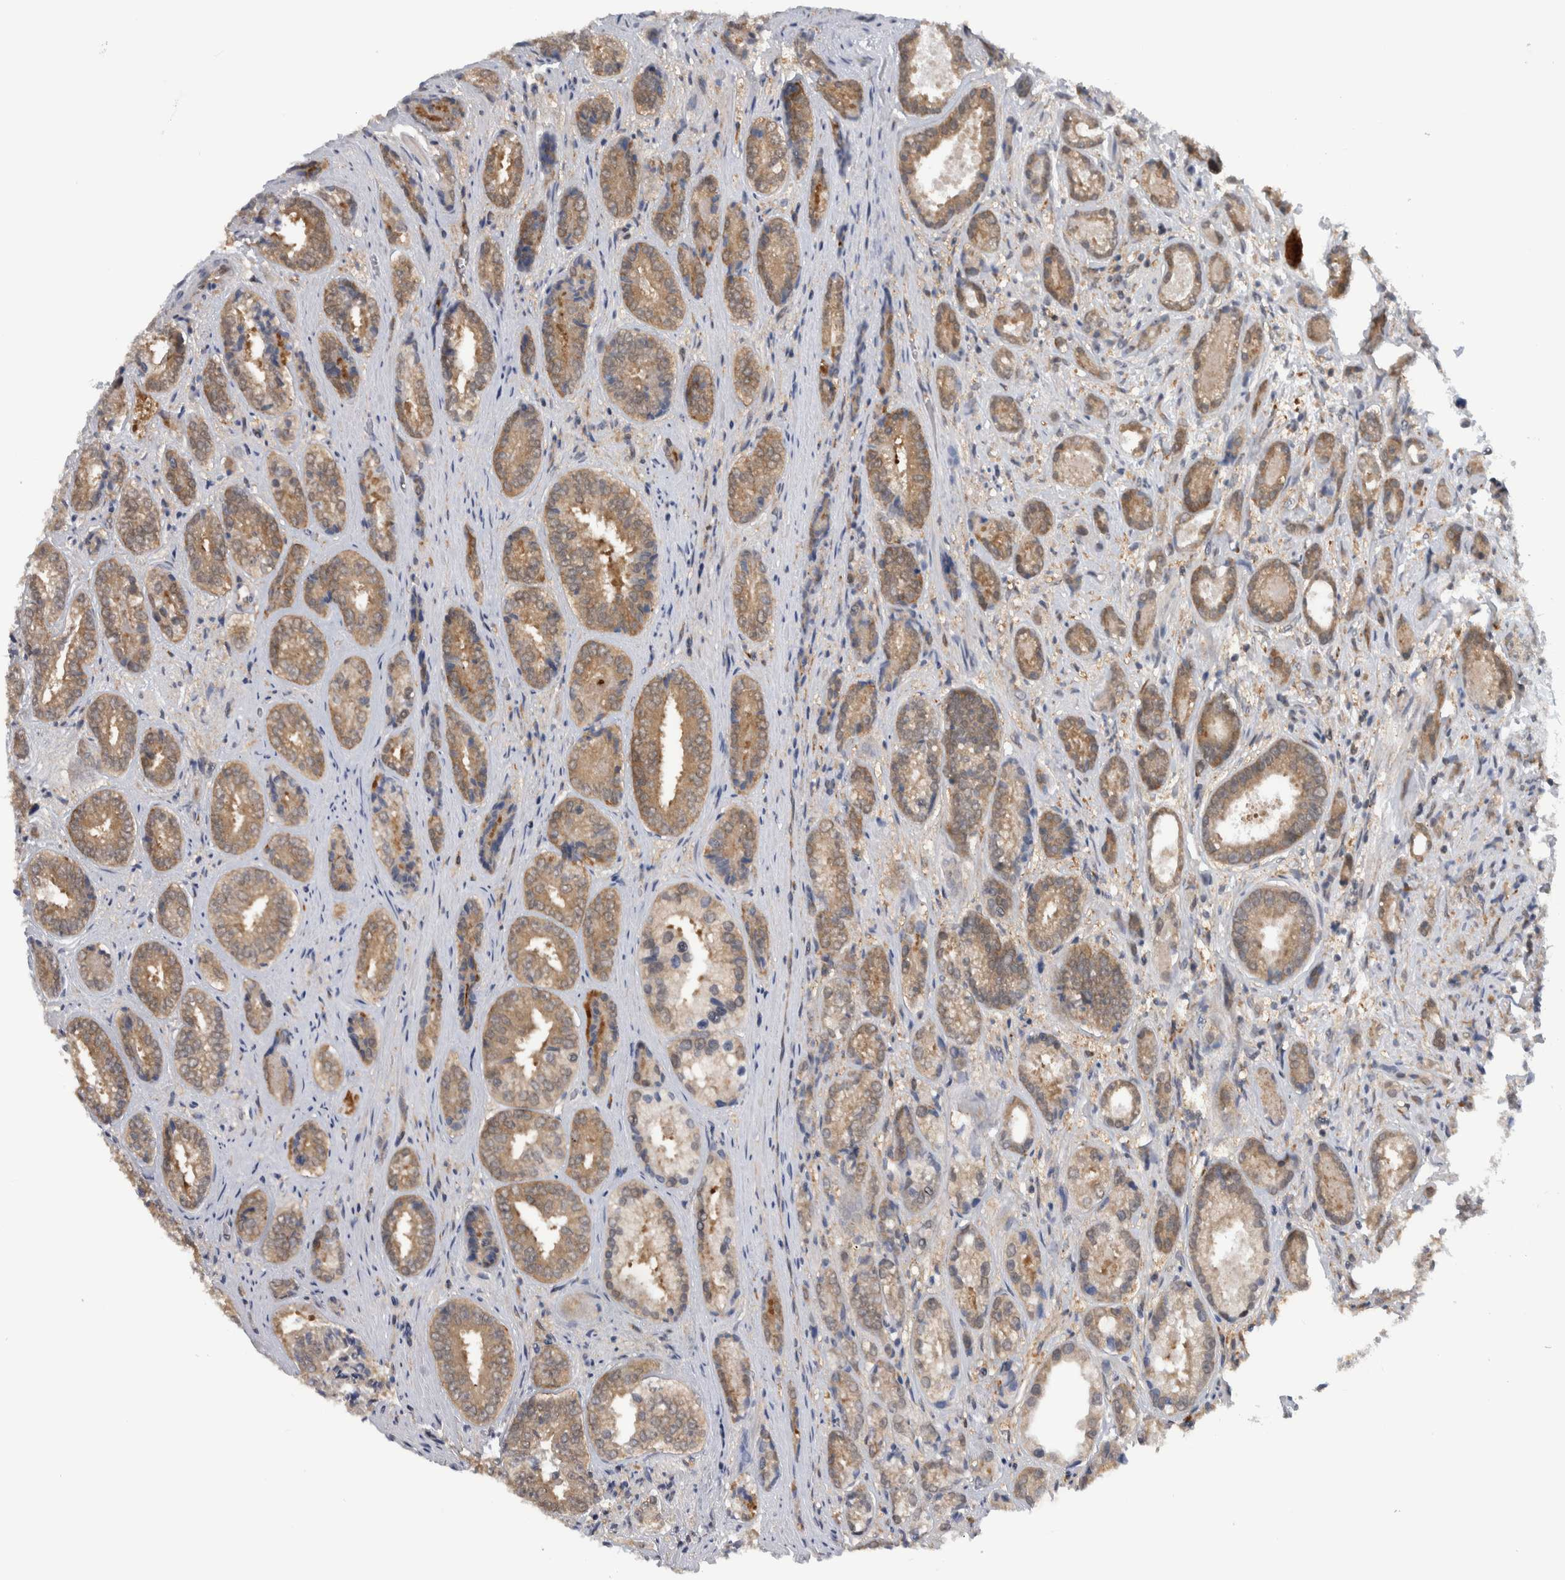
{"staining": {"intensity": "moderate", "quantity": ">75%", "location": "cytoplasmic/membranous"}, "tissue": "prostate cancer", "cell_type": "Tumor cells", "image_type": "cancer", "snomed": [{"axis": "morphology", "description": "Adenocarcinoma, High grade"}, {"axis": "topography", "description": "Prostate"}], "caption": "About >75% of tumor cells in prostate cancer demonstrate moderate cytoplasmic/membranous protein expression as visualized by brown immunohistochemical staining.", "gene": "CCDC43", "patient": {"sex": "male", "age": 61}}